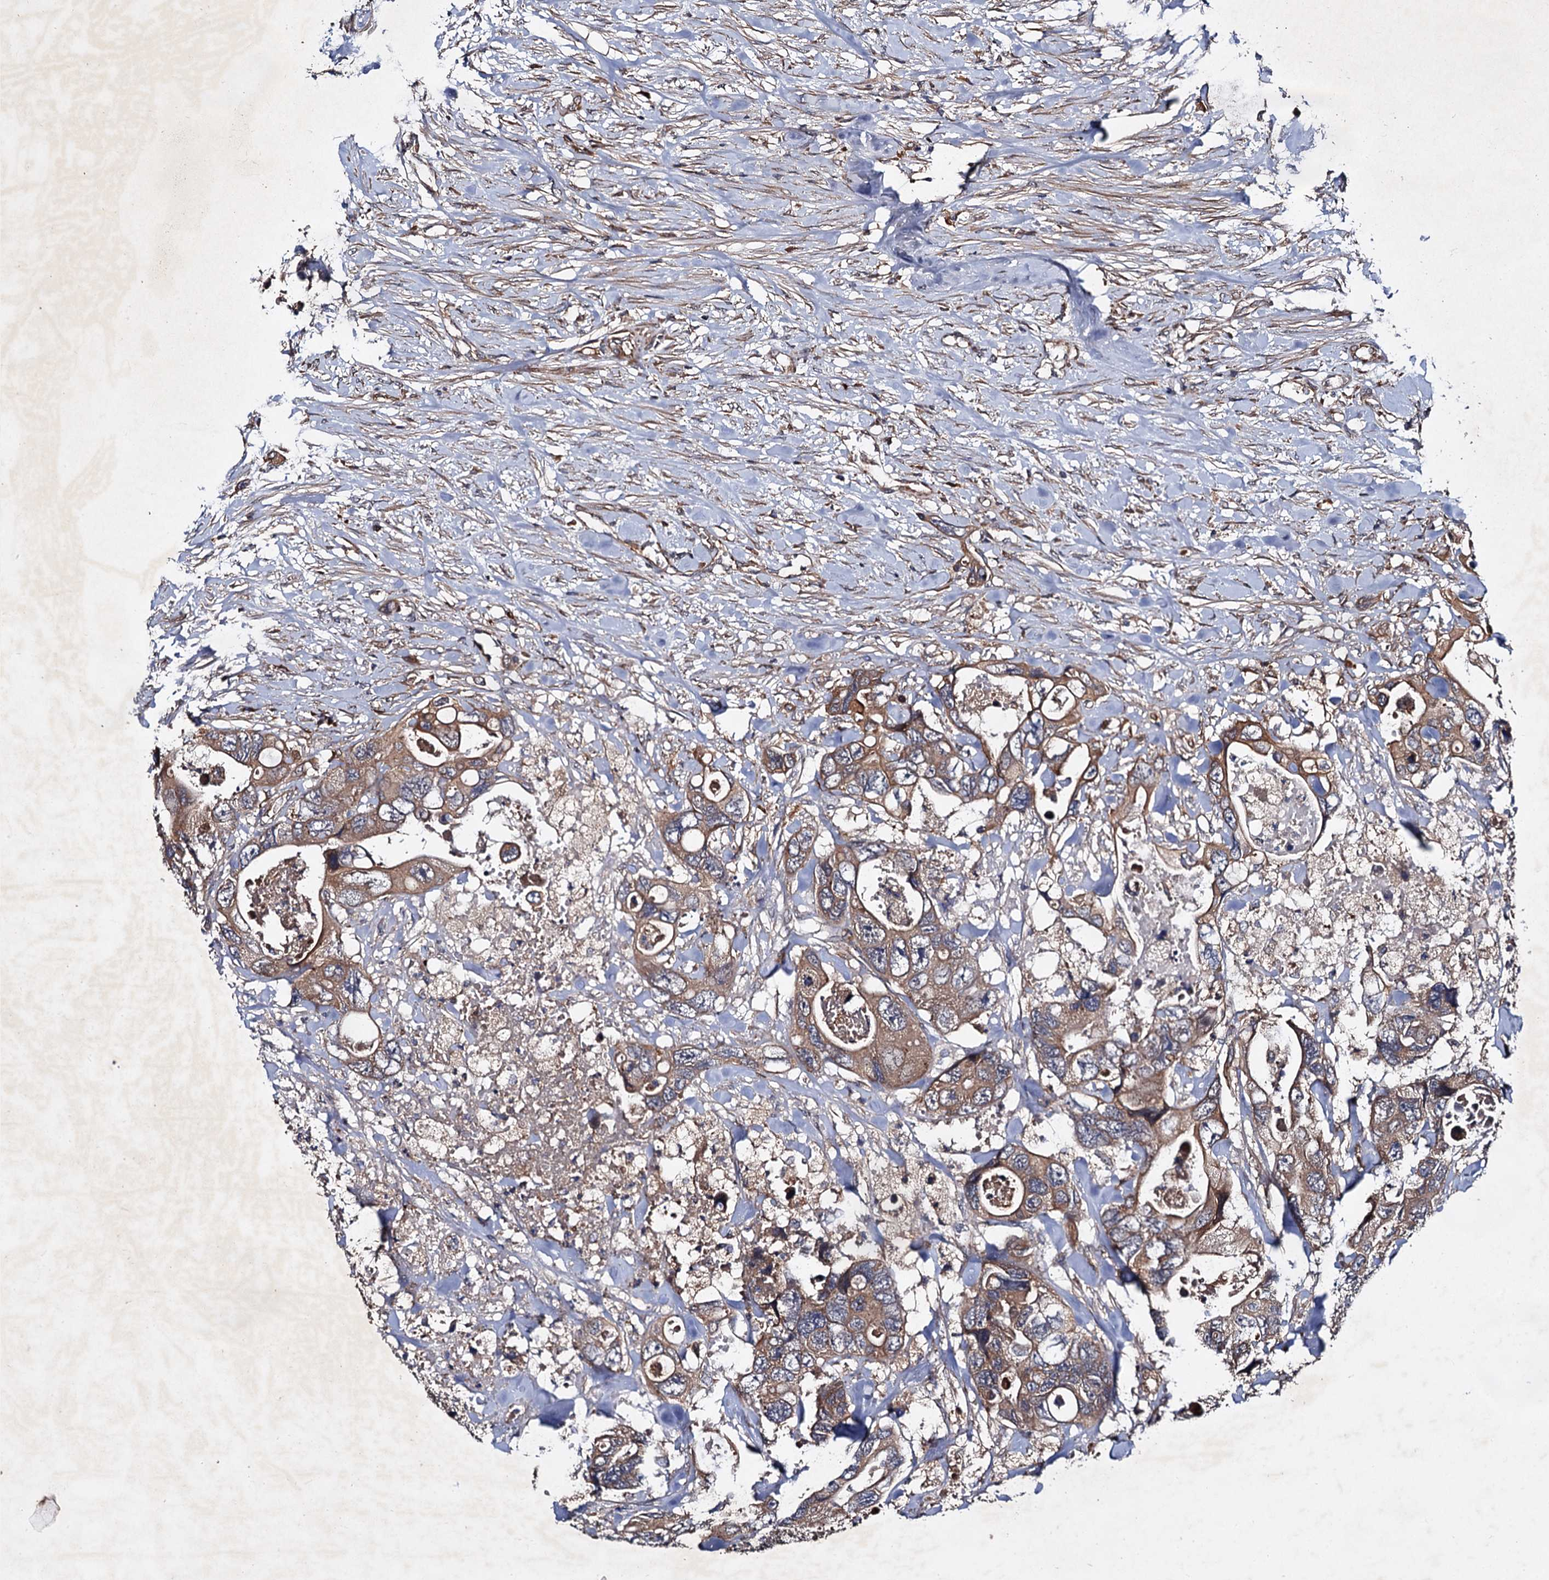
{"staining": {"intensity": "moderate", "quantity": ">75%", "location": "cytoplasmic/membranous"}, "tissue": "colorectal cancer", "cell_type": "Tumor cells", "image_type": "cancer", "snomed": [{"axis": "morphology", "description": "Adenocarcinoma, NOS"}, {"axis": "topography", "description": "Rectum"}], "caption": "Moderate cytoplasmic/membranous protein positivity is appreciated in approximately >75% of tumor cells in colorectal cancer.", "gene": "TEX9", "patient": {"sex": "male", "age": 57}}